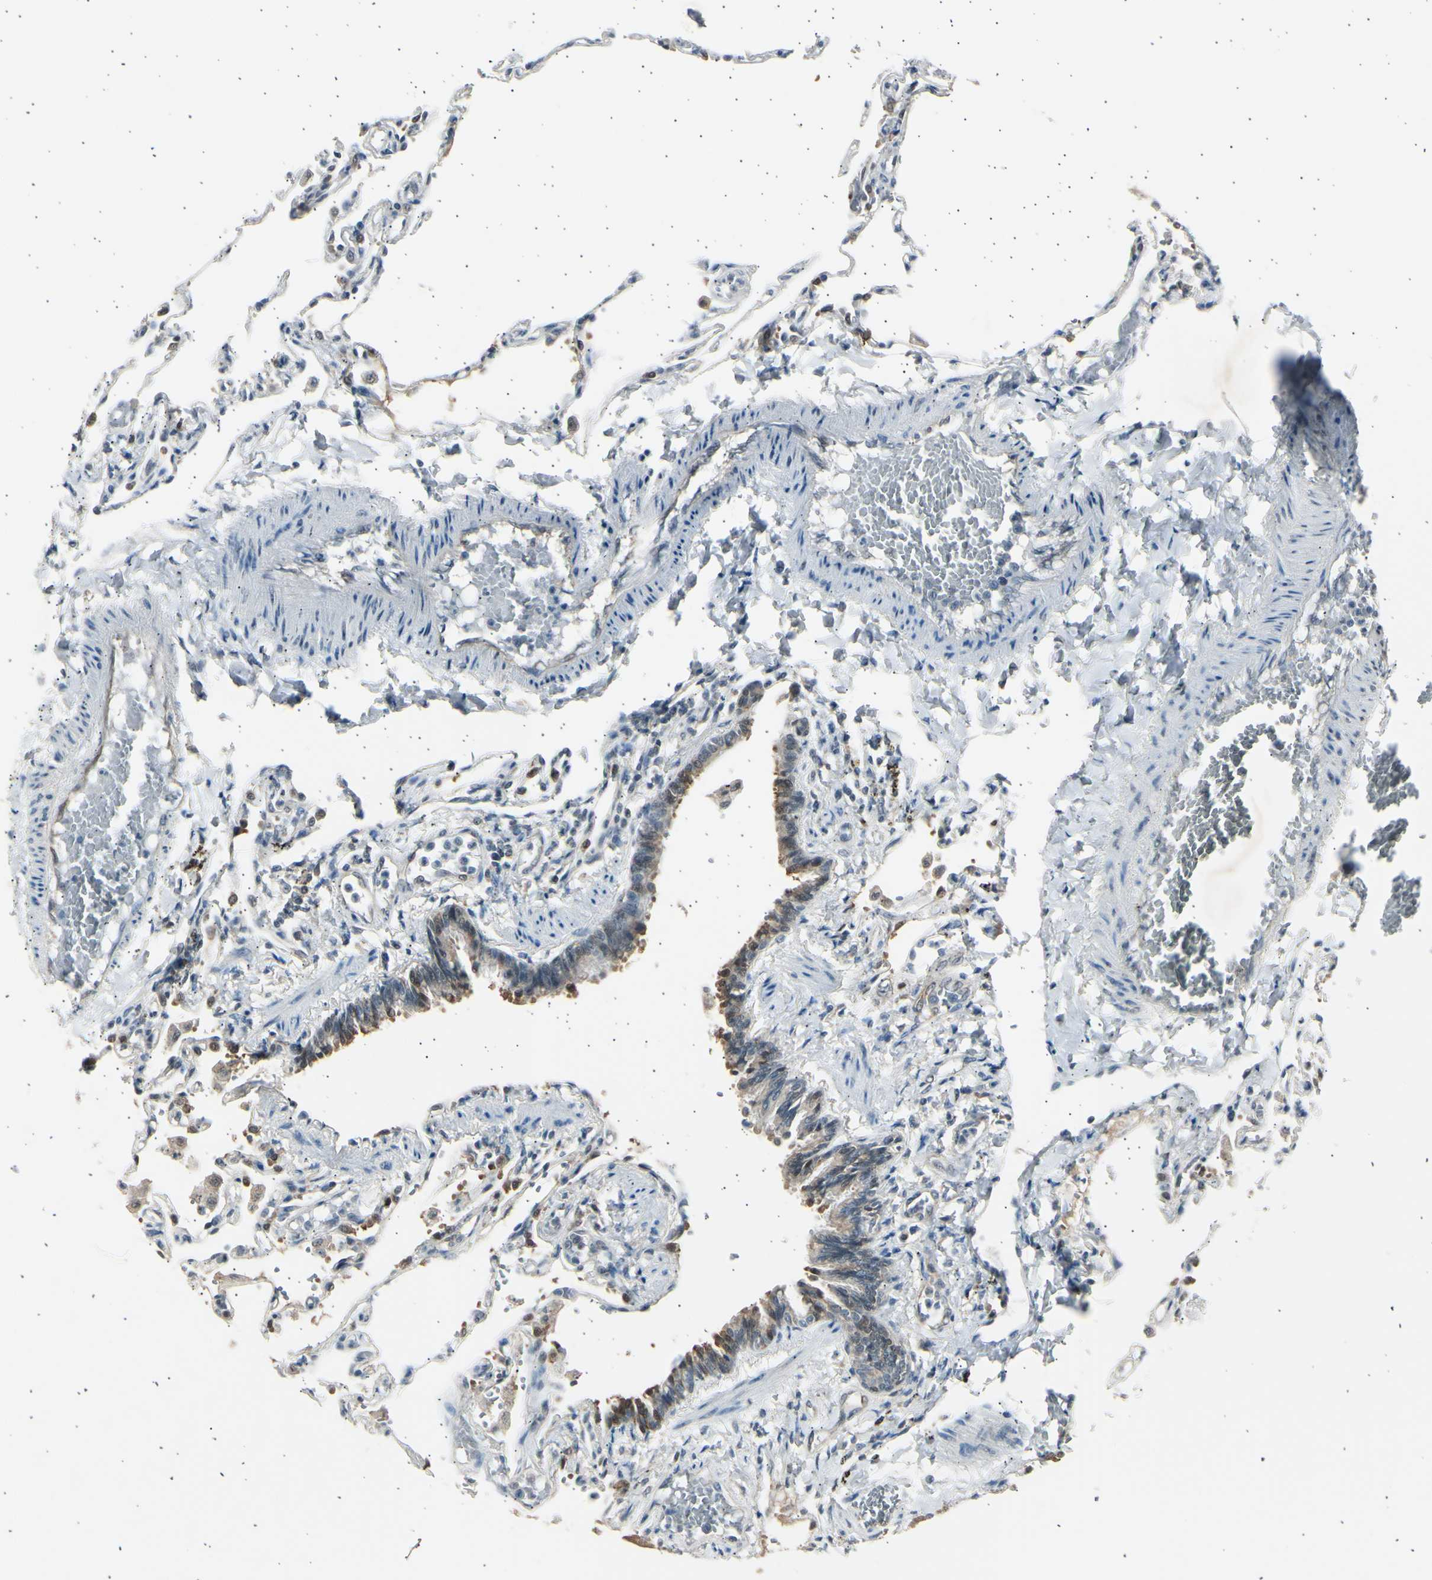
{"staining": {"intensity": "moderate", "quantity": "<25%", "location": "nuclear"}, "tissue": "lung", "cell_type": "Alveolar cells", "image_type": "normal", "snomed": [{"axis": "morphology", "description": "Normal tissue, NOS"}, {"axis": "topography", "description": "Lung"}], "caption": "Protein analysis of benign lung displays moderate nuclear positivity in approximately <25% of alveolar cells. The staining was performed using DAB (3,3'-diaminobenzidine), with brown indicating positive protein expression. Nuclei are stained blue with hematoxylin.", "gene": "PSMD5", "patient": {"sex": "male", "age": 21}}